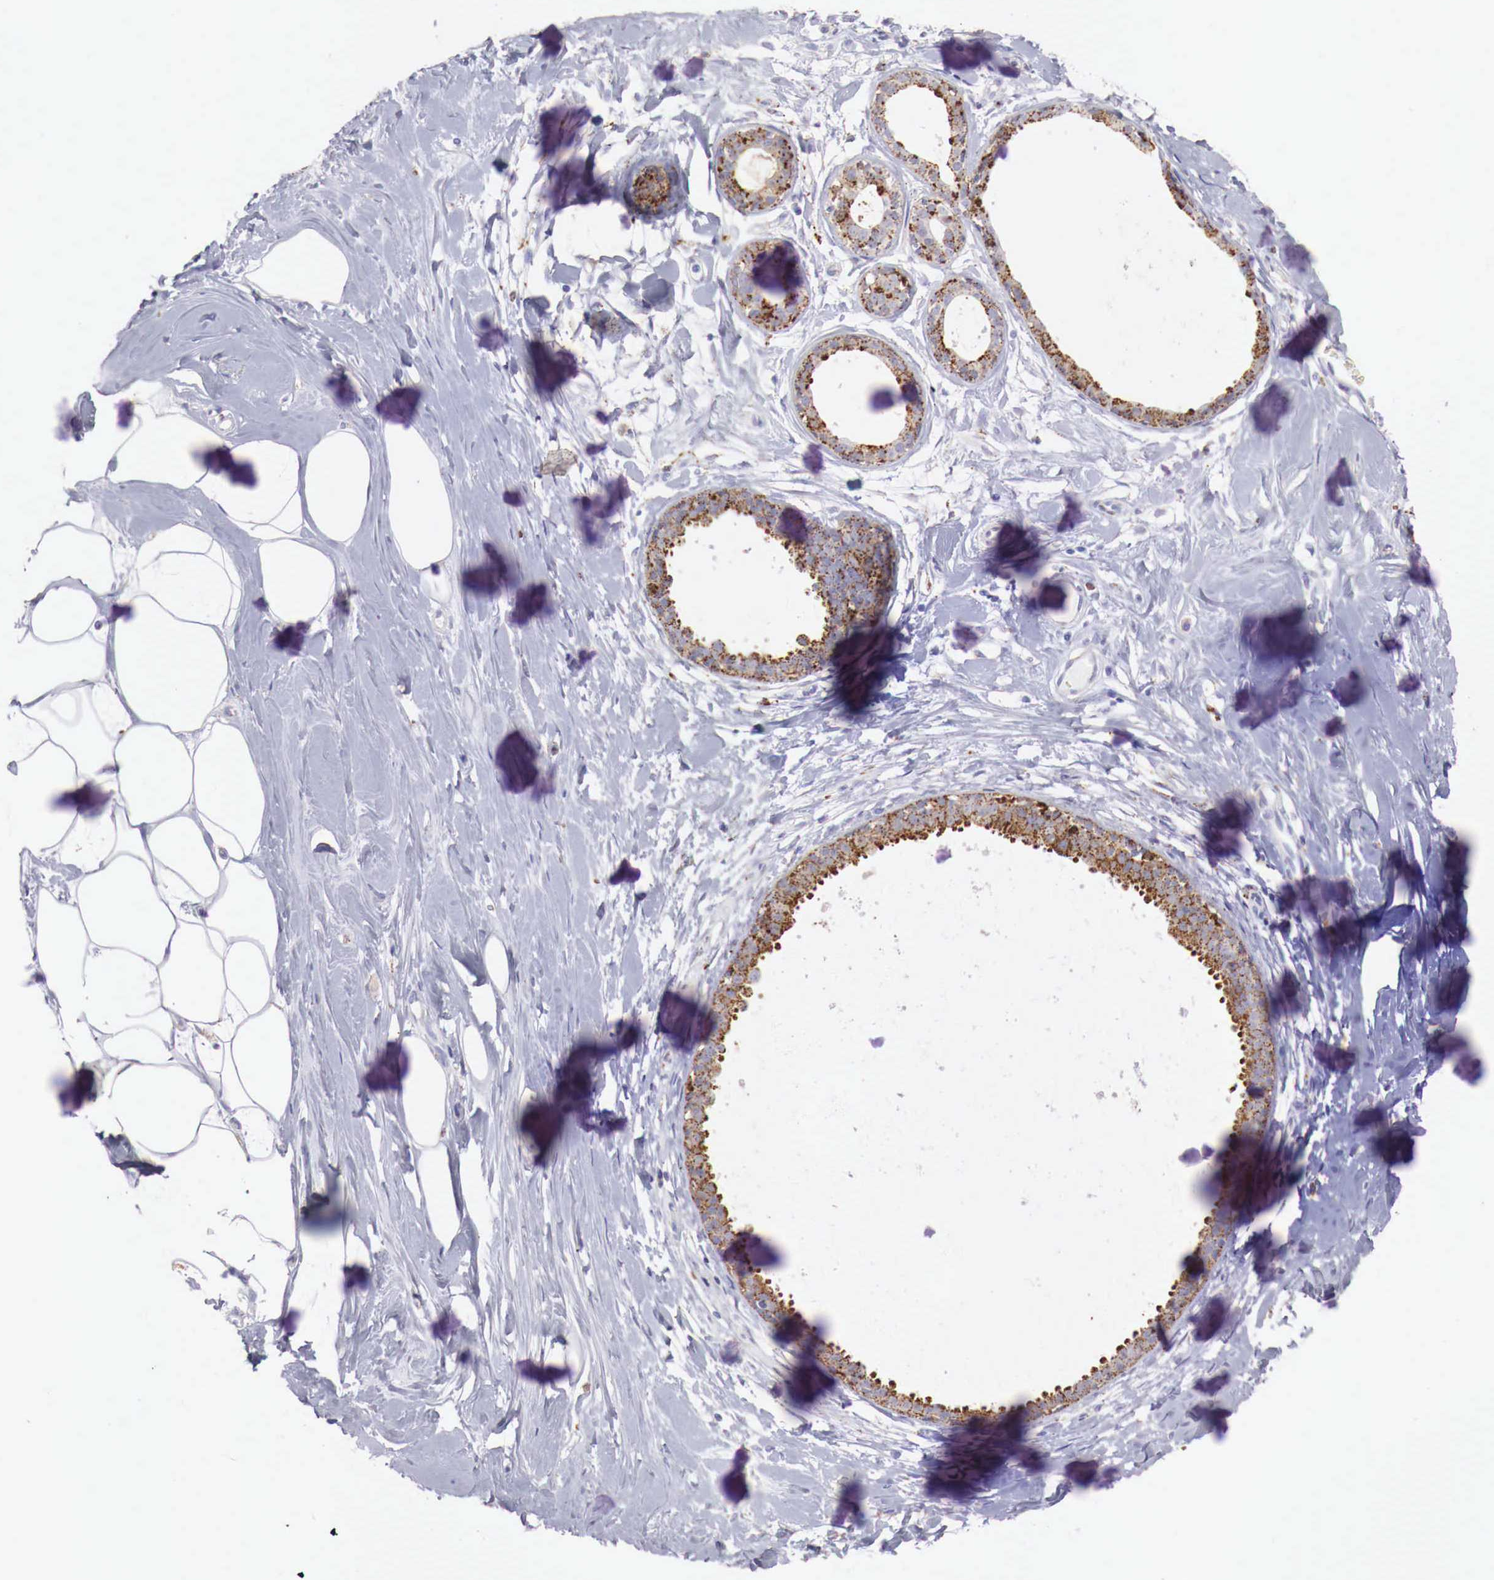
{"staining": {"intensity": "negative", "quantity": "none", "location": "none"}, "tissue": "breast", "cell_type": "Adipocytes", "image_type": "normal", "snomed": [{"axis": "morphology", "description": "Normal tissue, NOS"}, {"axis": "topography", "description": "Breast"}], "caption": "A histopathology image of breast stained for a protein reveals no brown staining in adipocytes.", "gene": "GLA", "patient": {"sex": "female", "age": 44}}